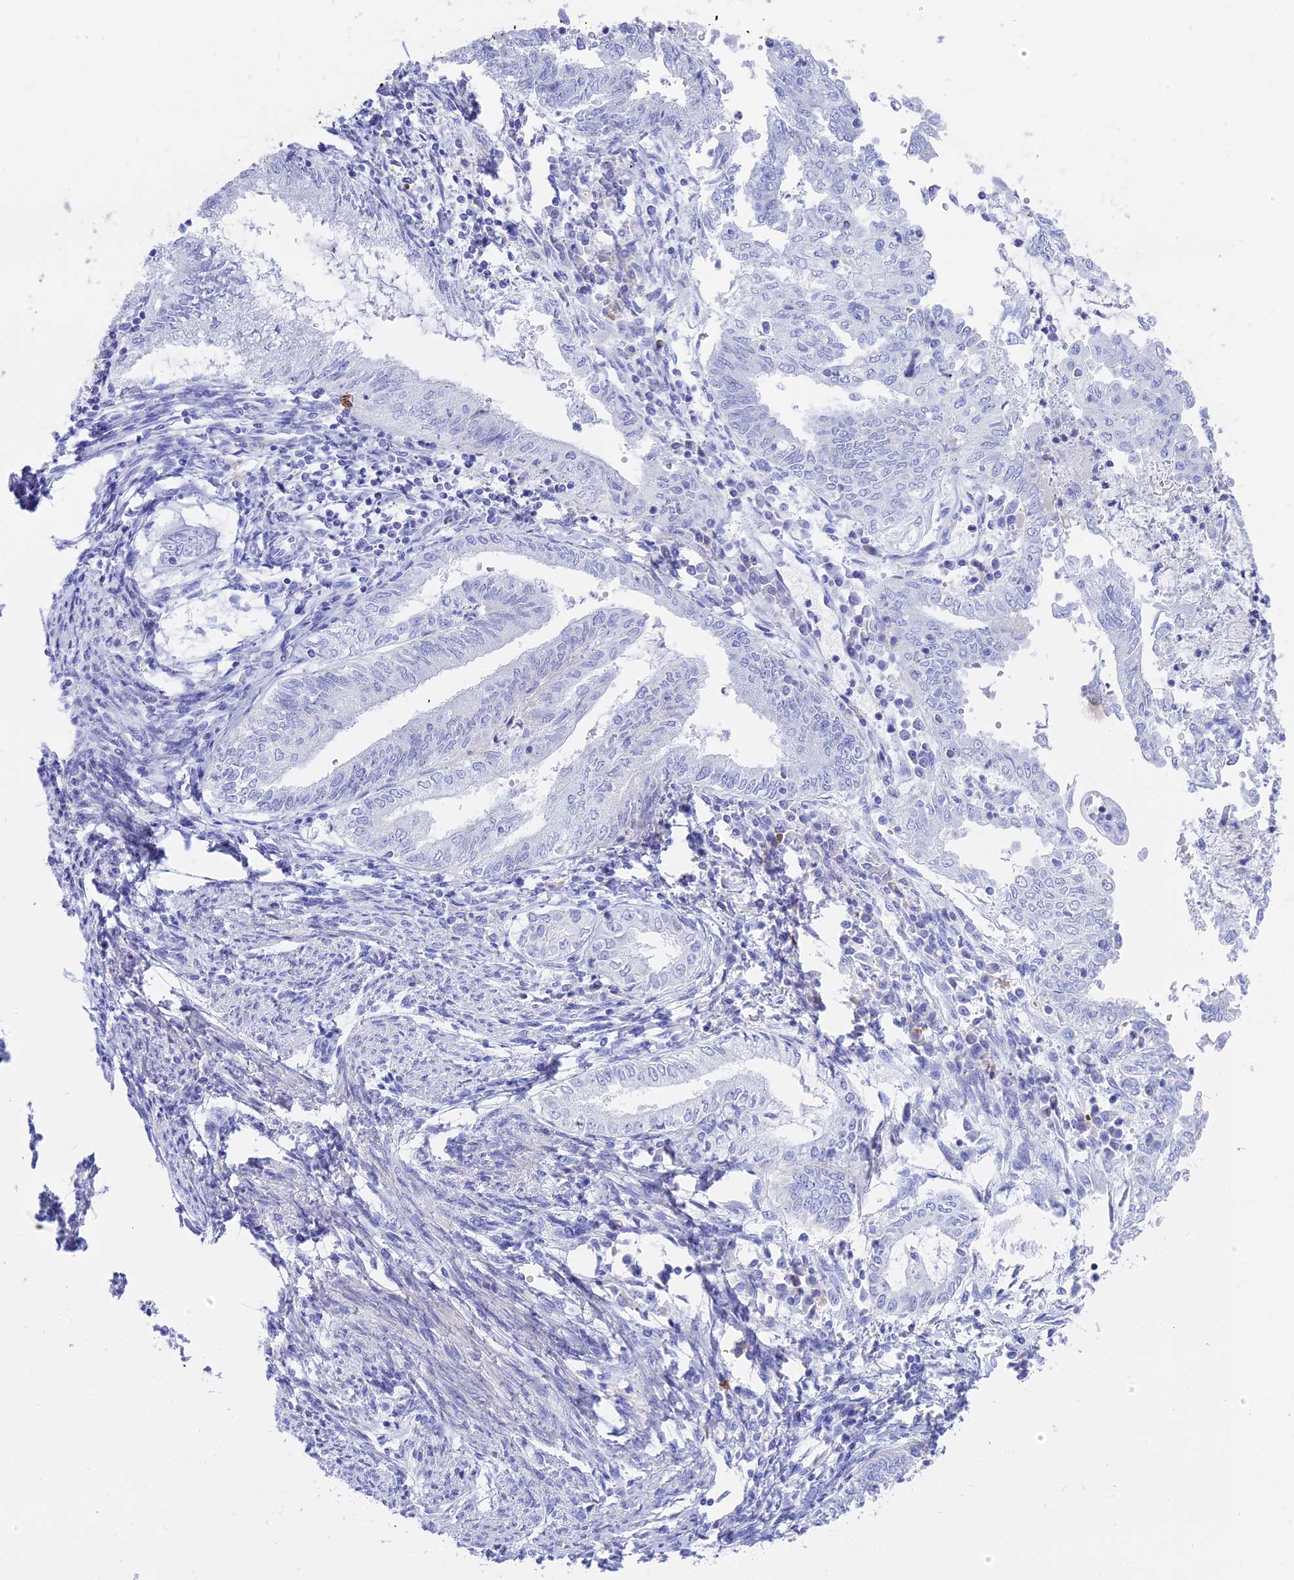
{"staining": {"intensity": "negative", "quantity": "none", "location": "none"}, "tissue": "endometrial cancer", "cell_type": "Tumor cells", "image_type": "cancer", "snomed": [{"axis": "morphology", "description": "Adenocarcinoma, NOS"}, {"axis": "topography", "description": "Endometrium"}], "caption": "DAB immunohistochemical staining of endometrial adenocarcinoma reveals no significant staining in tumor cells.", "gene": "MBD3L1", "patient": {"sex": "female", "age": 66}}